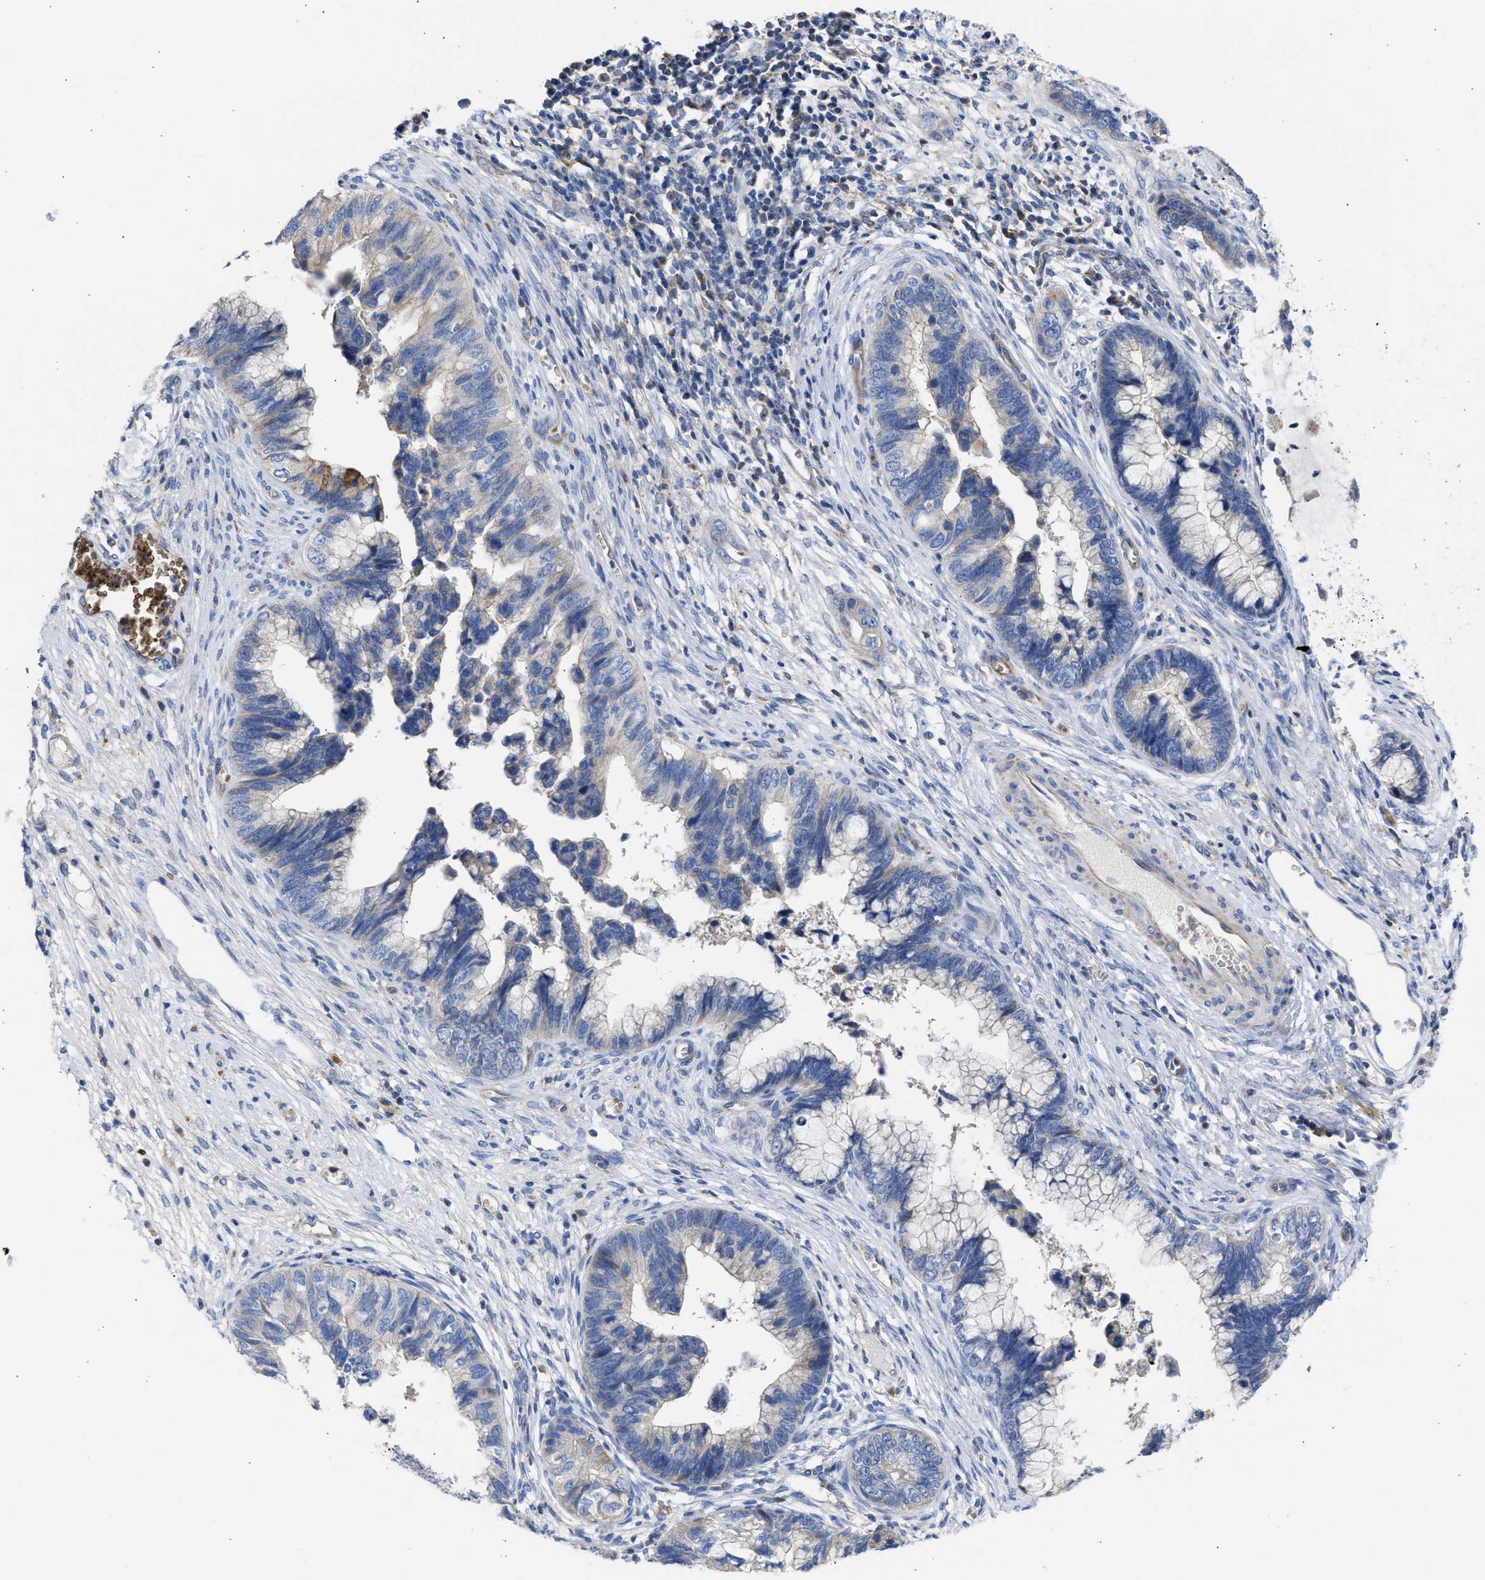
{"staining": {"intensity": "weak", "quantity": "<25%", "location": "cytoplasmic/membranous"}, "tissue": "cervical cancer", "cell_type": "Tumor cells", "image_type": "cancer", "snomed": [{"axis": "morphology", "description": "Adenocarcinoma, NOS"}, {"axis": "topography", "description": "Cervix"}], "caption": "Immunohistochemical staining of cervical cancer reveals no significant expression in tumor cells. (Stains: DAB immunohistochemistry (IHC) with hematoxylin counter stain, Microscopy: brightfield microscopy at high magnification).", "gene": "BTG3", "patient": {"sex": "female", "age": 44}}